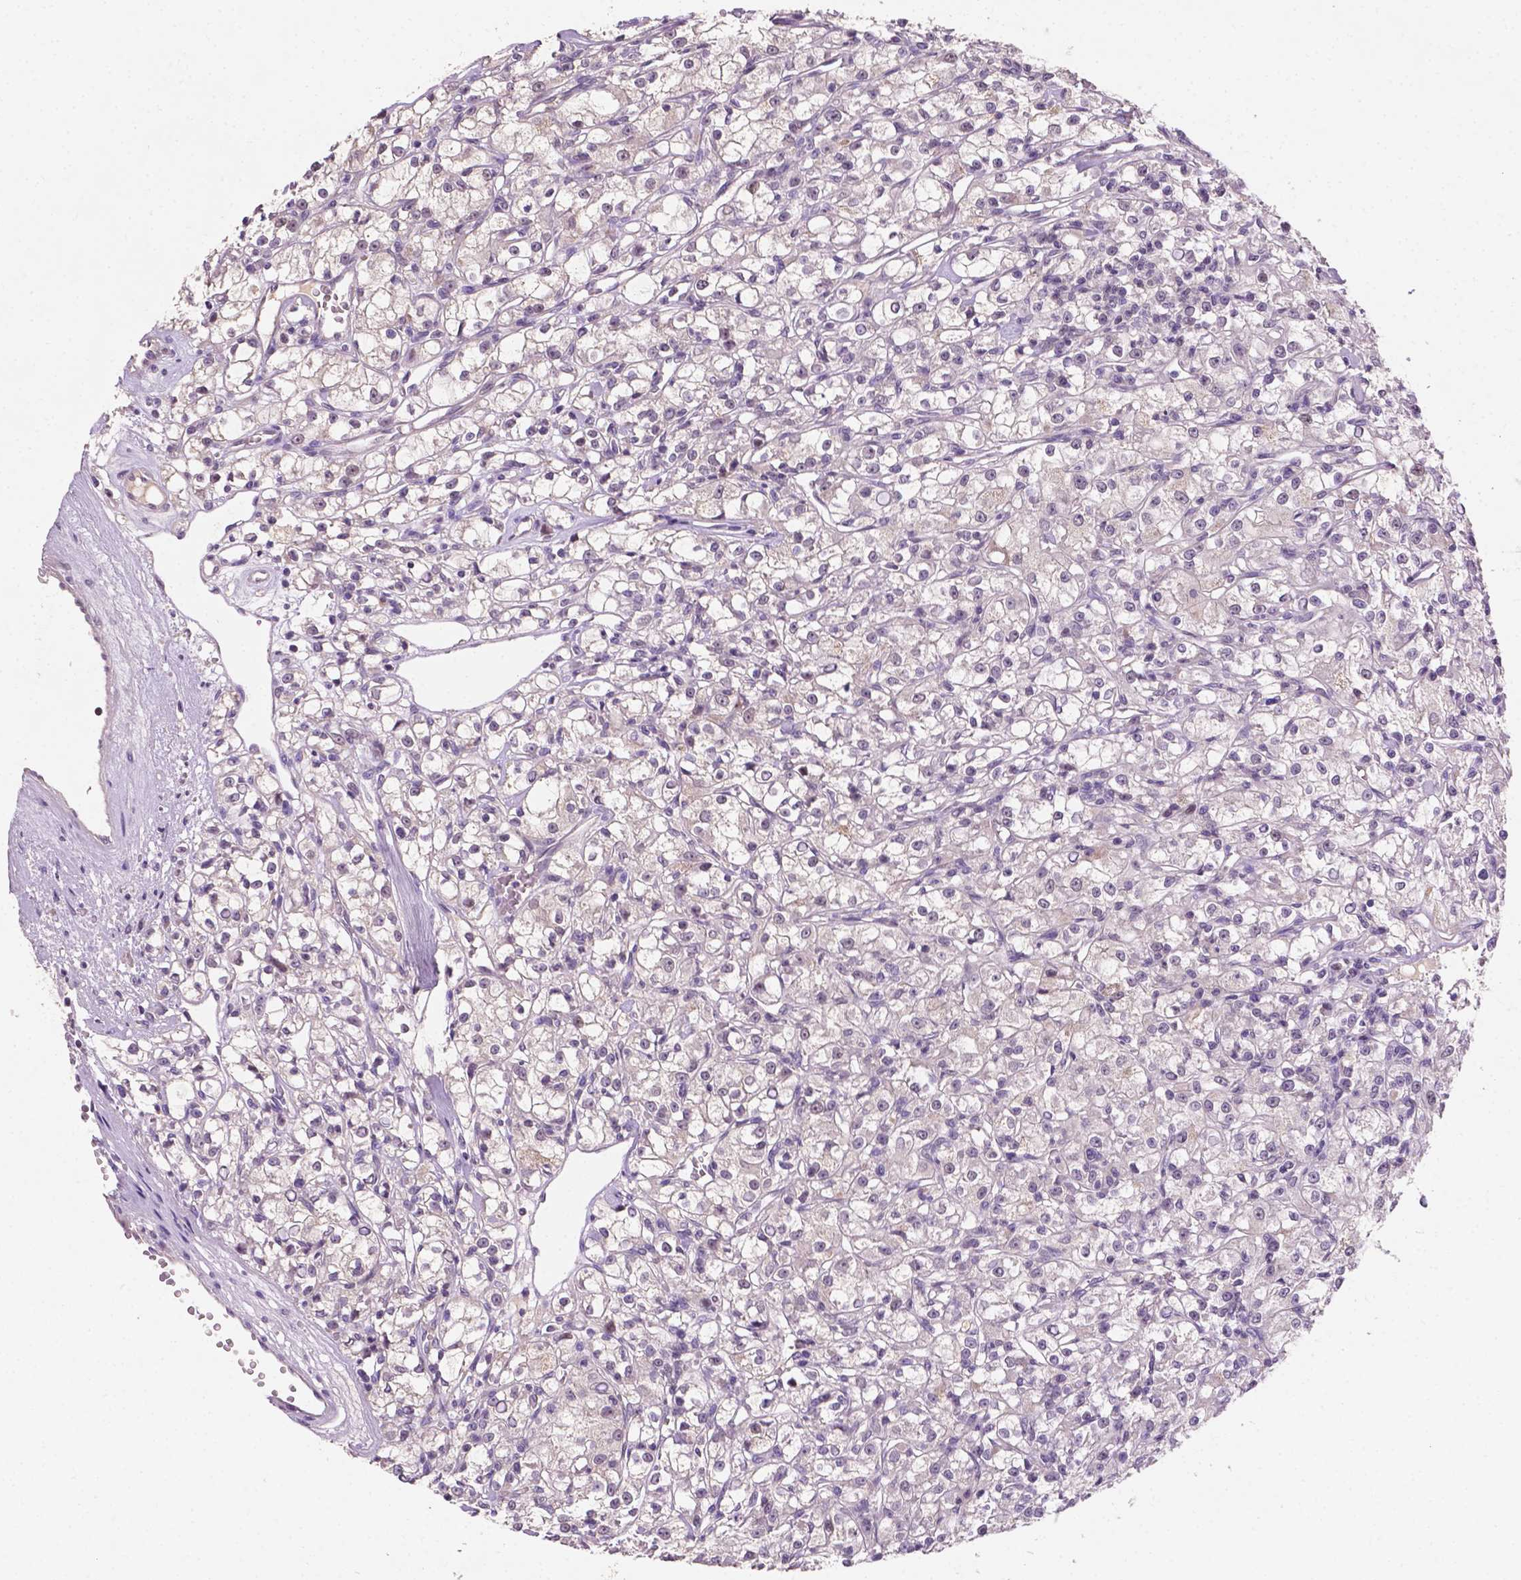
{"staining": {"intensity": "negative", "quantity": "none", "location": "none"}, "tissue": "renal cancer", "cell_type": "Tumor cells", "image_type": "cancer", "snomed": [{"axis": "morphology", "description": "Adenocarcinoma, NOS"}, {"axis": "topography", "description": "Kidney"}], "caption": "This is an IHC photomicrograph of renal adenocarcinoma. There is no staining in tumor cells.", "gene": "MROH6", "patient": {"sex": "female", "age": 59}}